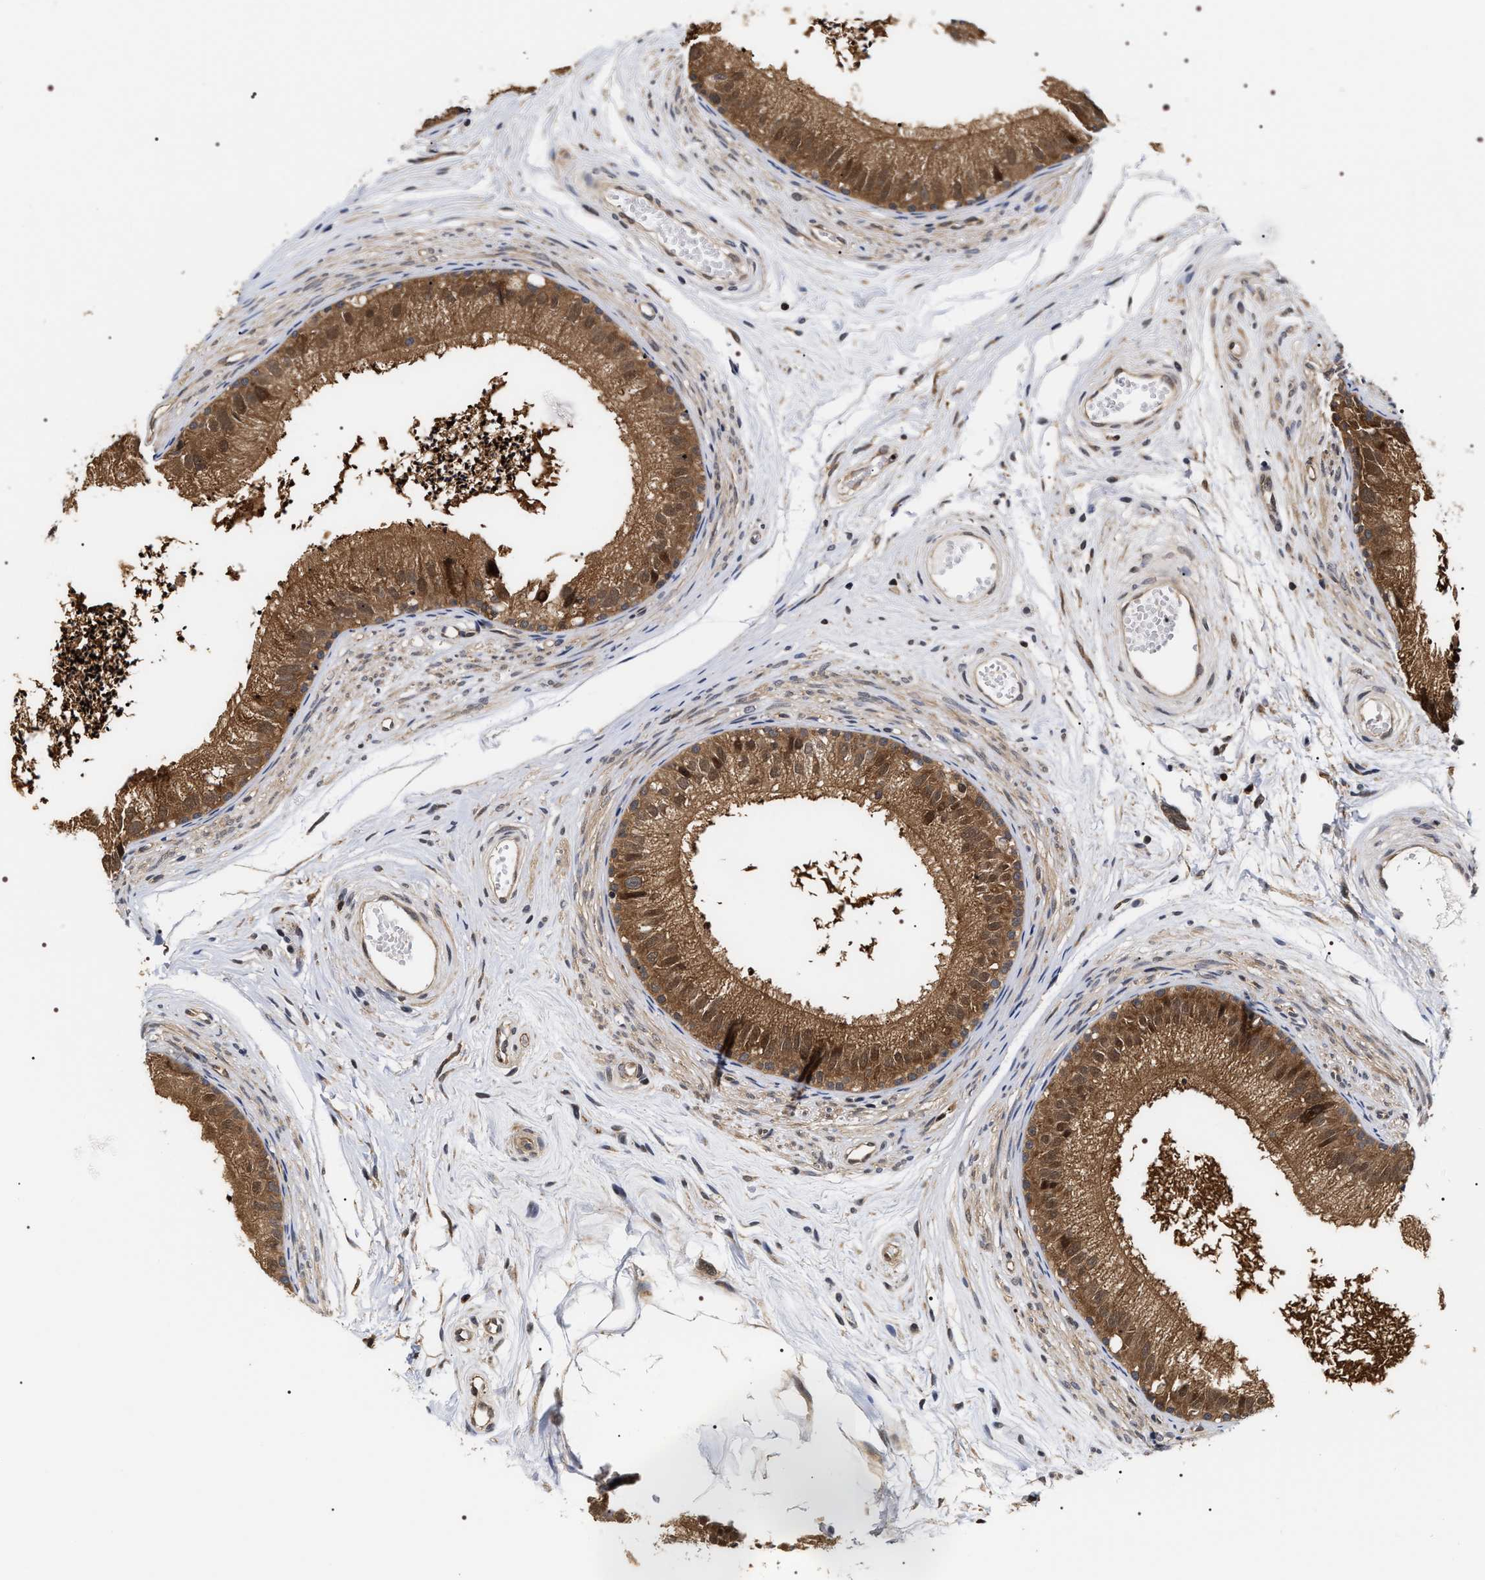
{"staining": {"intensity": "moderate", "quantity": ">75%", "location": "cytoplasmic/membranous,nuclear"}, "tissue": "epididymis", "cell_type": "Glandular cells", "image_type": "normal", "snomed": [{"axis": "morphology", "description": "Normal tissue, NOS"}, {"axis": "topography", "description": "Epididymis"}], "caption": "Immunohistochemistry of benign human epididymis exhibits medium levels of moderate cytoplasmic/membranous,nuclear expression in approximately >75% of glandular cells.", "gene": "BAG6", "patient": {"sex": "male", "age": 56}}